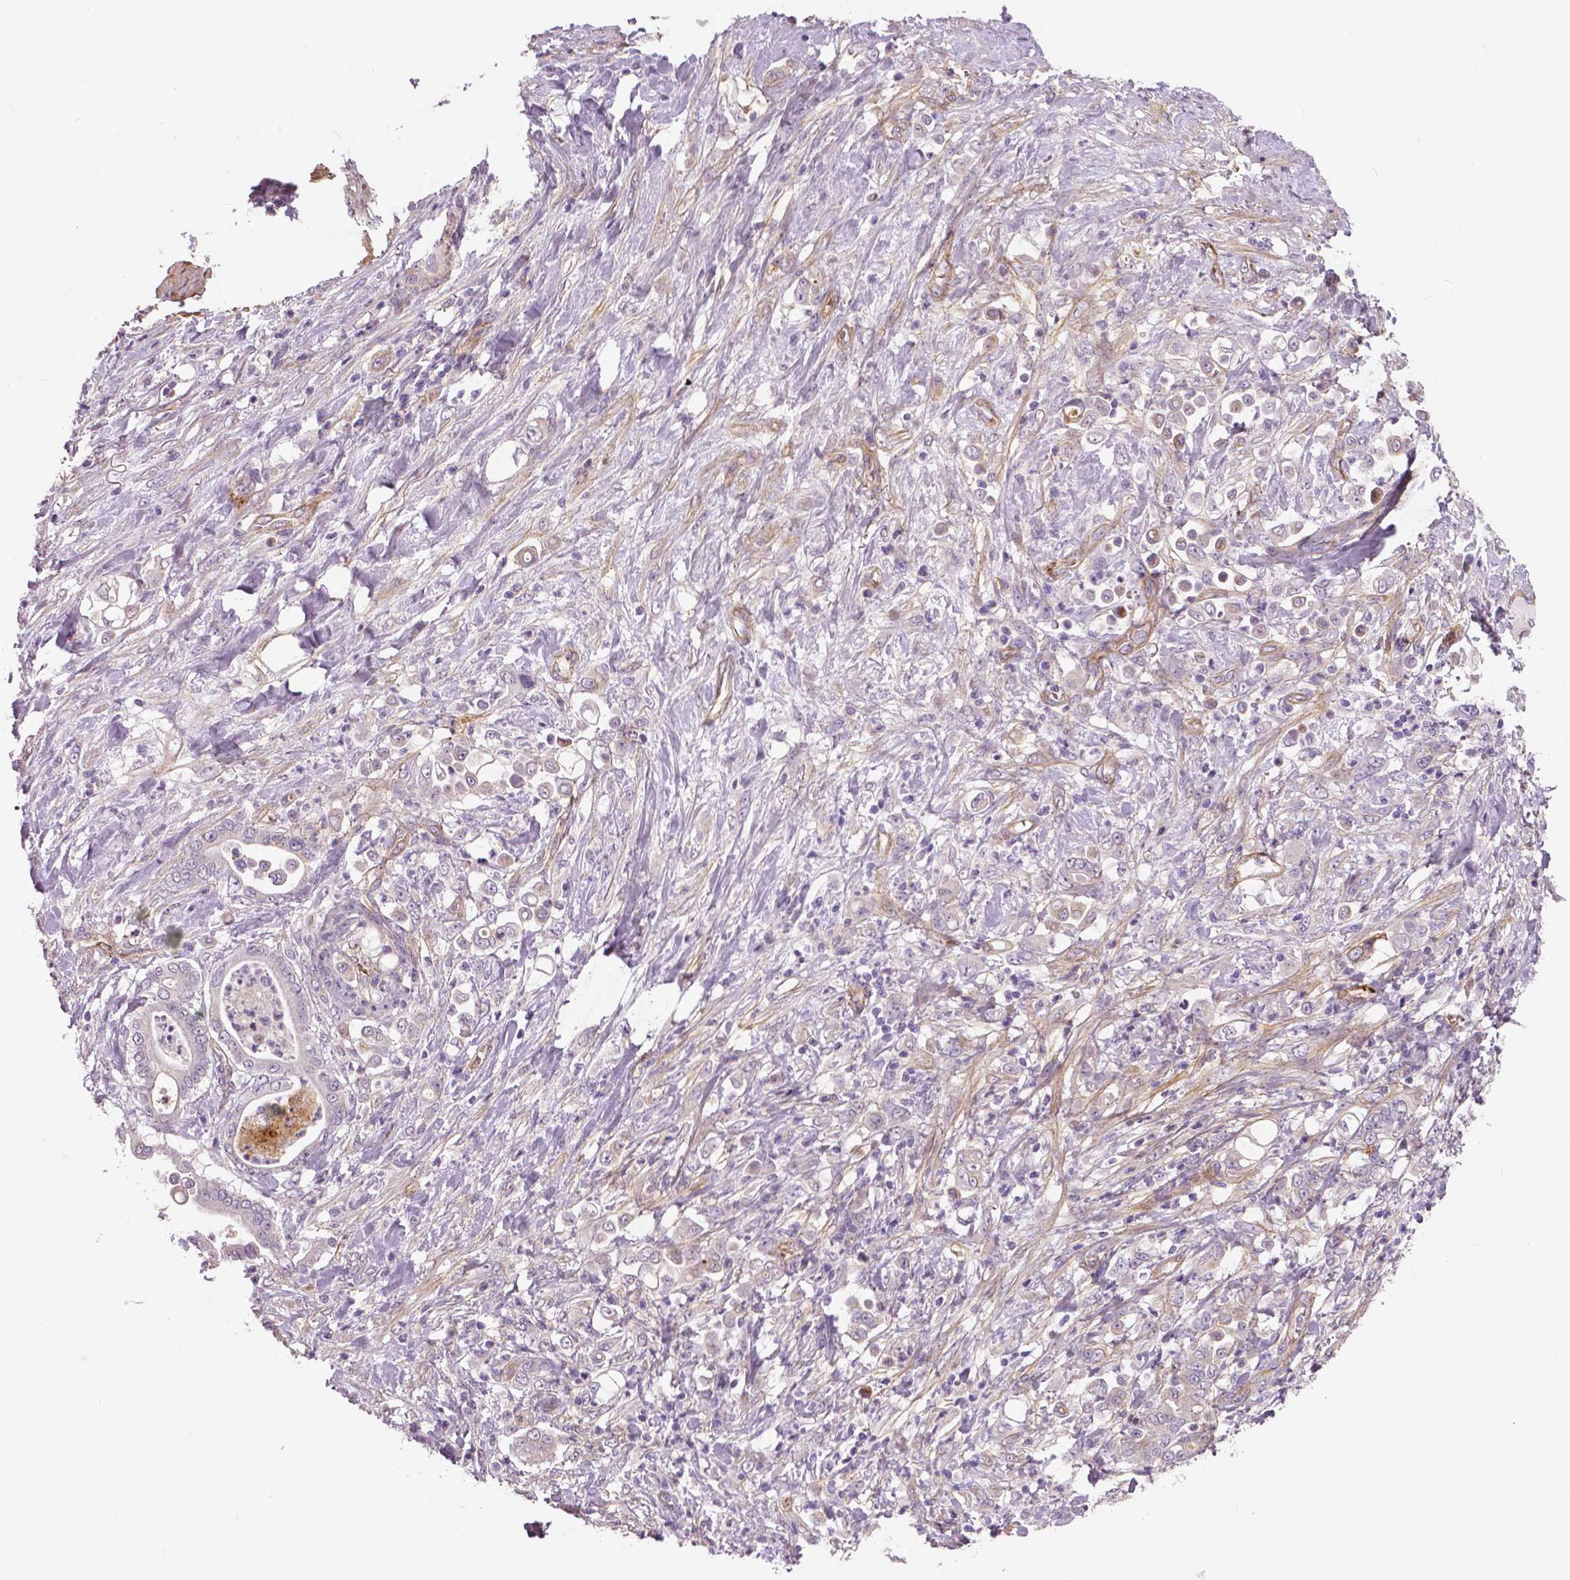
{"staining": {"intensity": "negative", "quantity": "none", "location": "none"}, "tissue": "stomach cancer", "cell_type": "Tumor cells", "image_type": "cancer", "snomed": [{"axis": "morphology", "description": "Adenocarcinoma, NOS"}, {"axis": "topography", "description": "Stomach"}], "caption": "High magnification brightfield microscopy of stomach adenocarcinoma stained with DAB (brown) and counterstained with hematoxylin (blue): tumor cells show no significant staining.", "gene": "FLT1", "patient": {"sex": "female", "age": 79}}